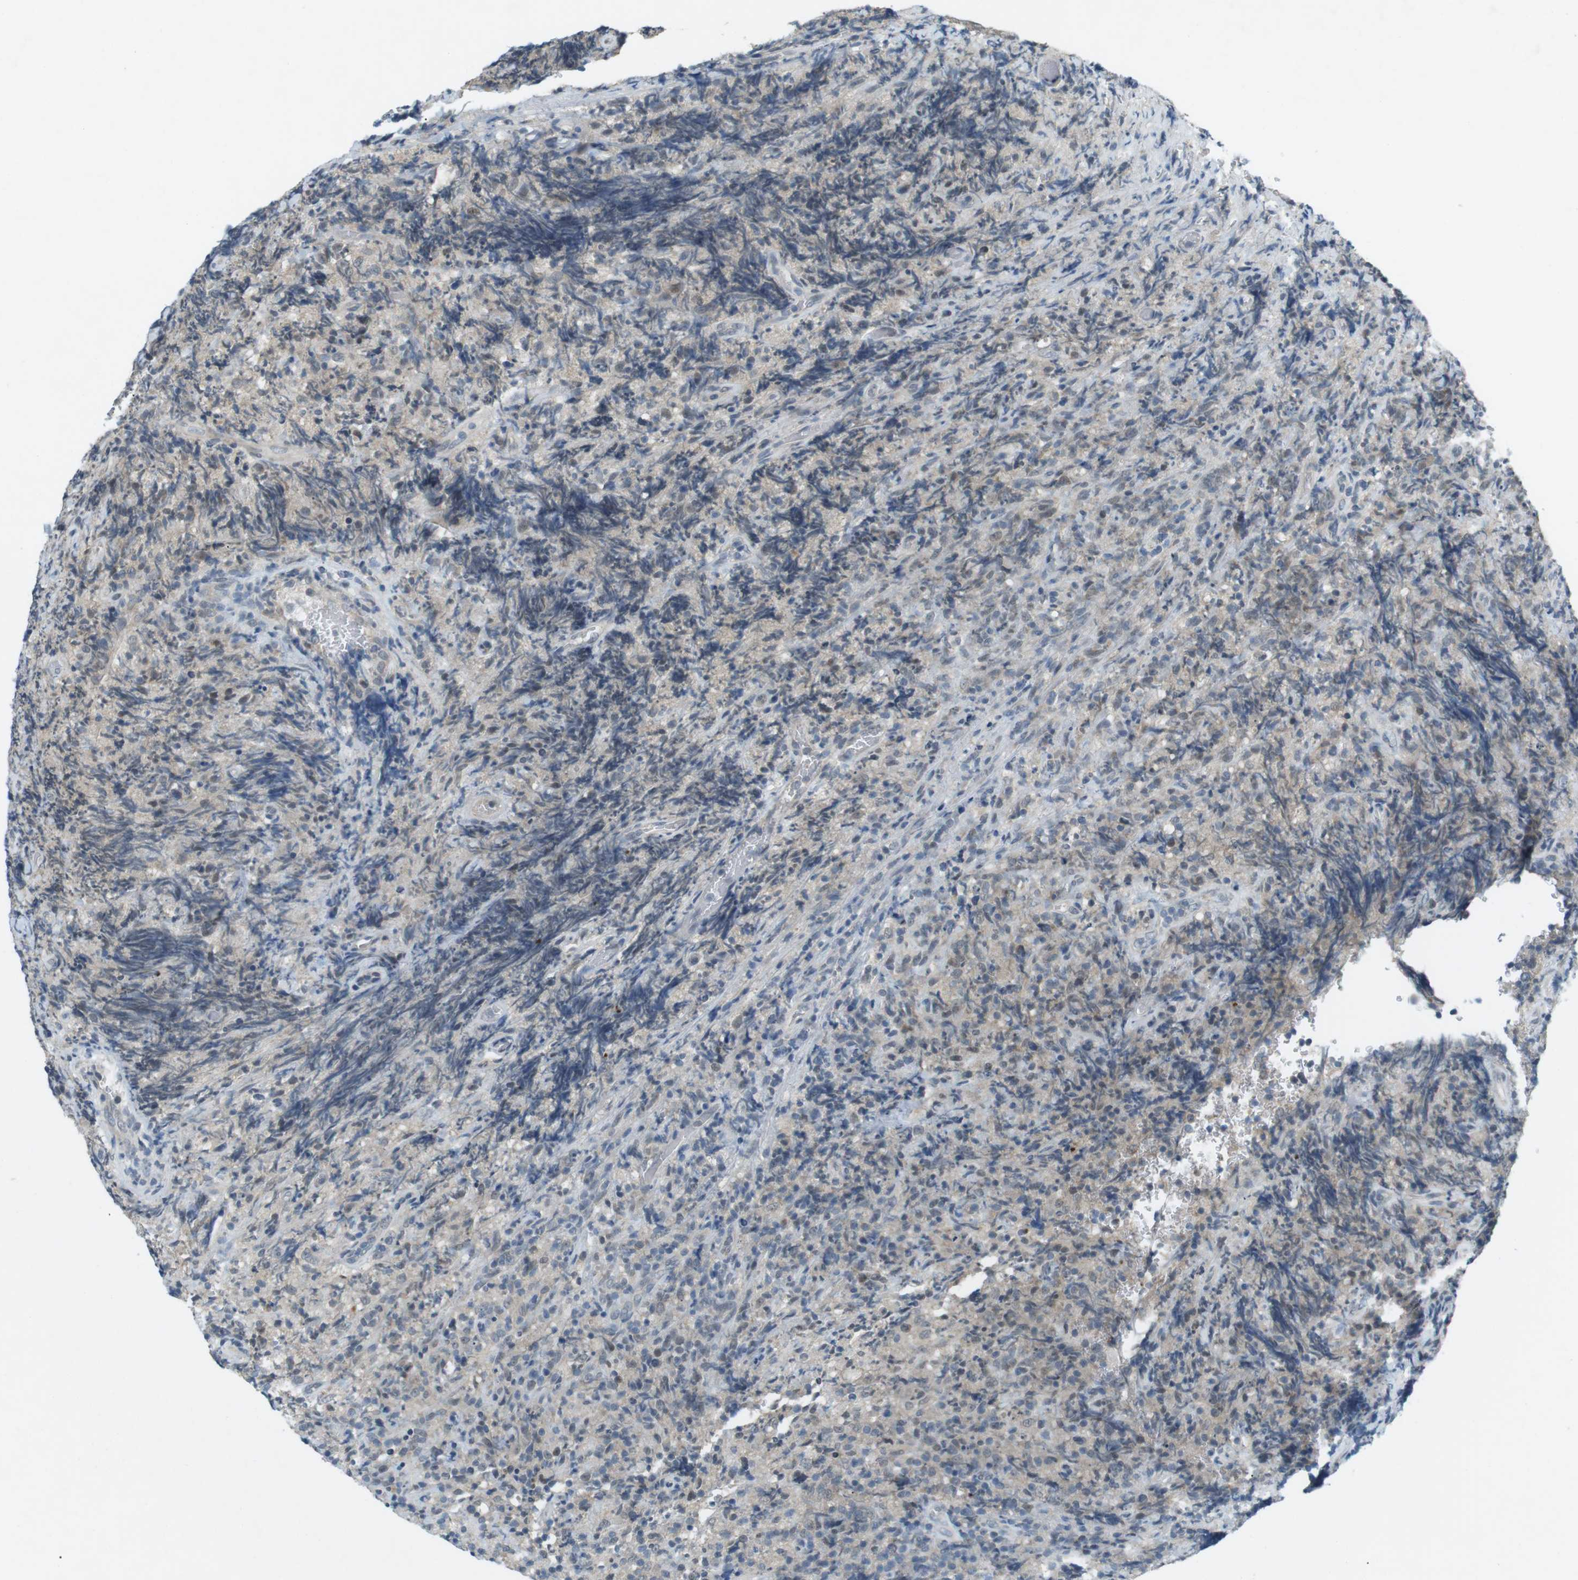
{"staining": {"intensity": "weak", "quantity": "<25%", "location": "cytoplasmic/membranous"}, "tissue": "lymphoma", "cell_type": "Tumor cells", "image_type": "cancer", "snomed": [{"axis": "morphology", "description": "Malignant lymphoma, non-Hodgkin's type, High grade"}, {"axis": "topography", "description": "Tonsil"}], "caption": "Immunohistochemistry (IHC) histopathology image of human lymphoma stained for a protein (brown), which exhibits no positivity in tumor cells.", "gene": "RTN3", "patient": {"sex": "female", "age": 36}}